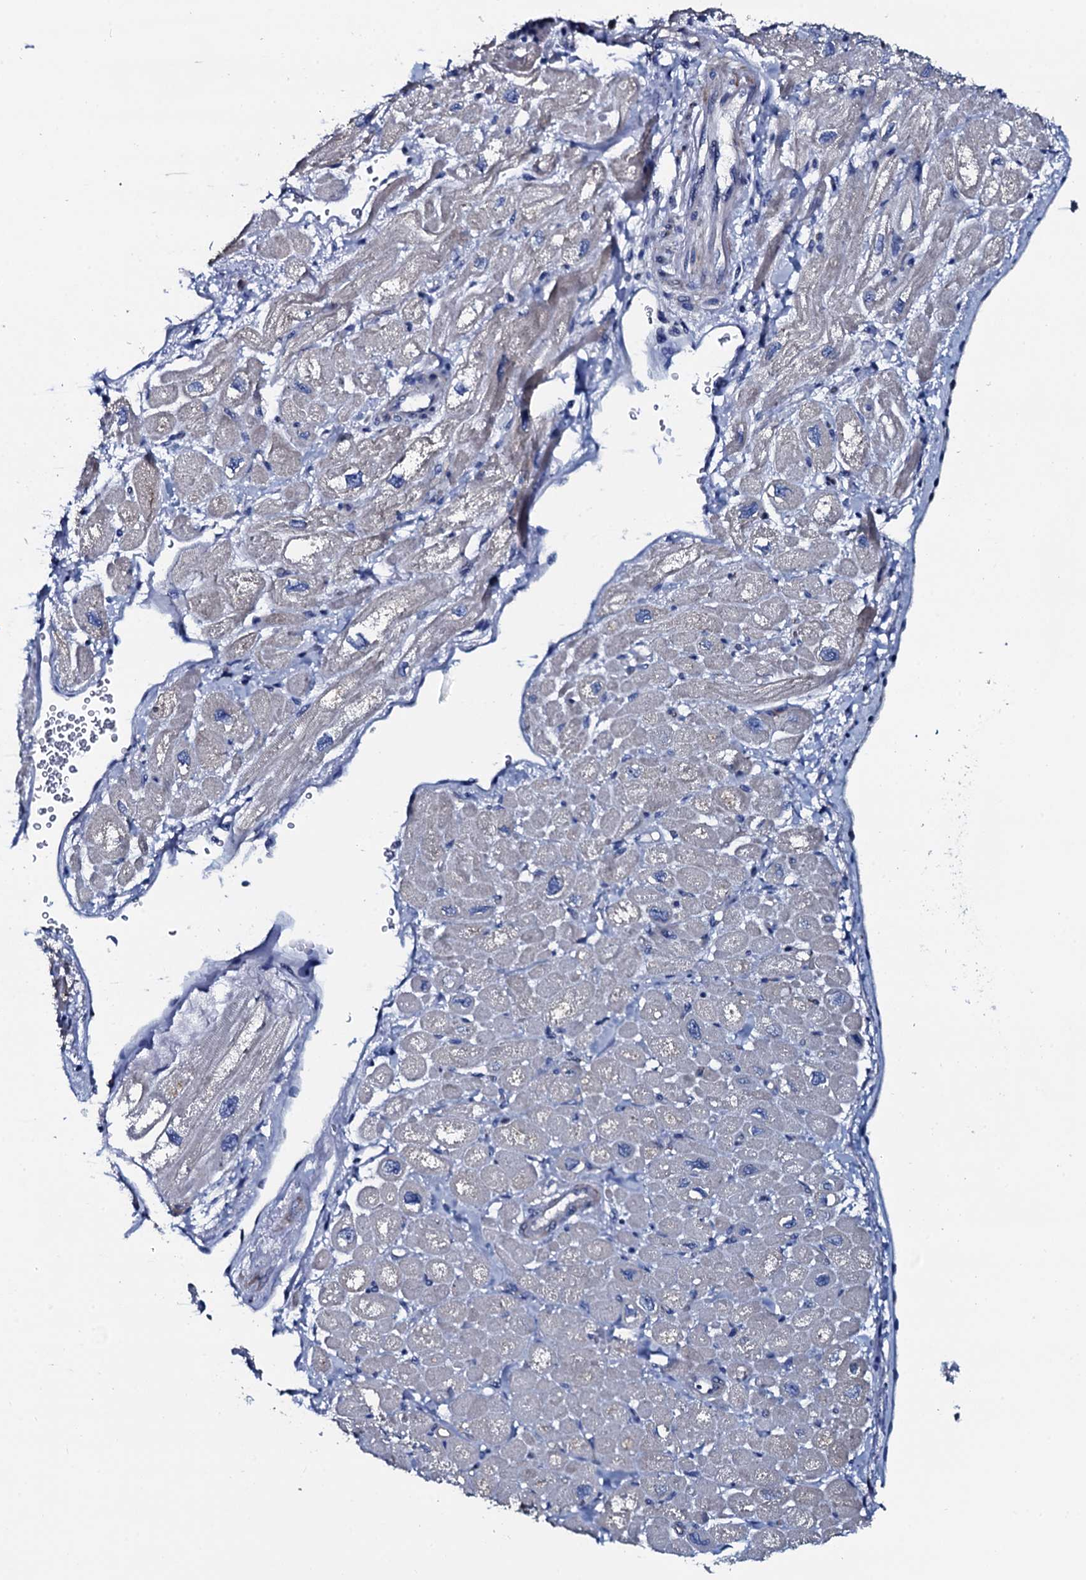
{"staining": {"intensity": "negative", "quantity": "none", "location": "none"}, "tissue": "heart muscle", "cell_type": "Cardiomyocytes", "image_type": "normal", "snomed": [{"axis": "morphology", "description": "Normal tissue, NOS"}, {"axis": "topography", "description": "Heart"}], "caption": "IHC of benign heart muscle displays no staining in cardiomyocytes. (Immunohistochemistry, brightfield microscopy, high magnification).", "gene": "GYS2", "patient": {"sex": "male", "age": 65}}